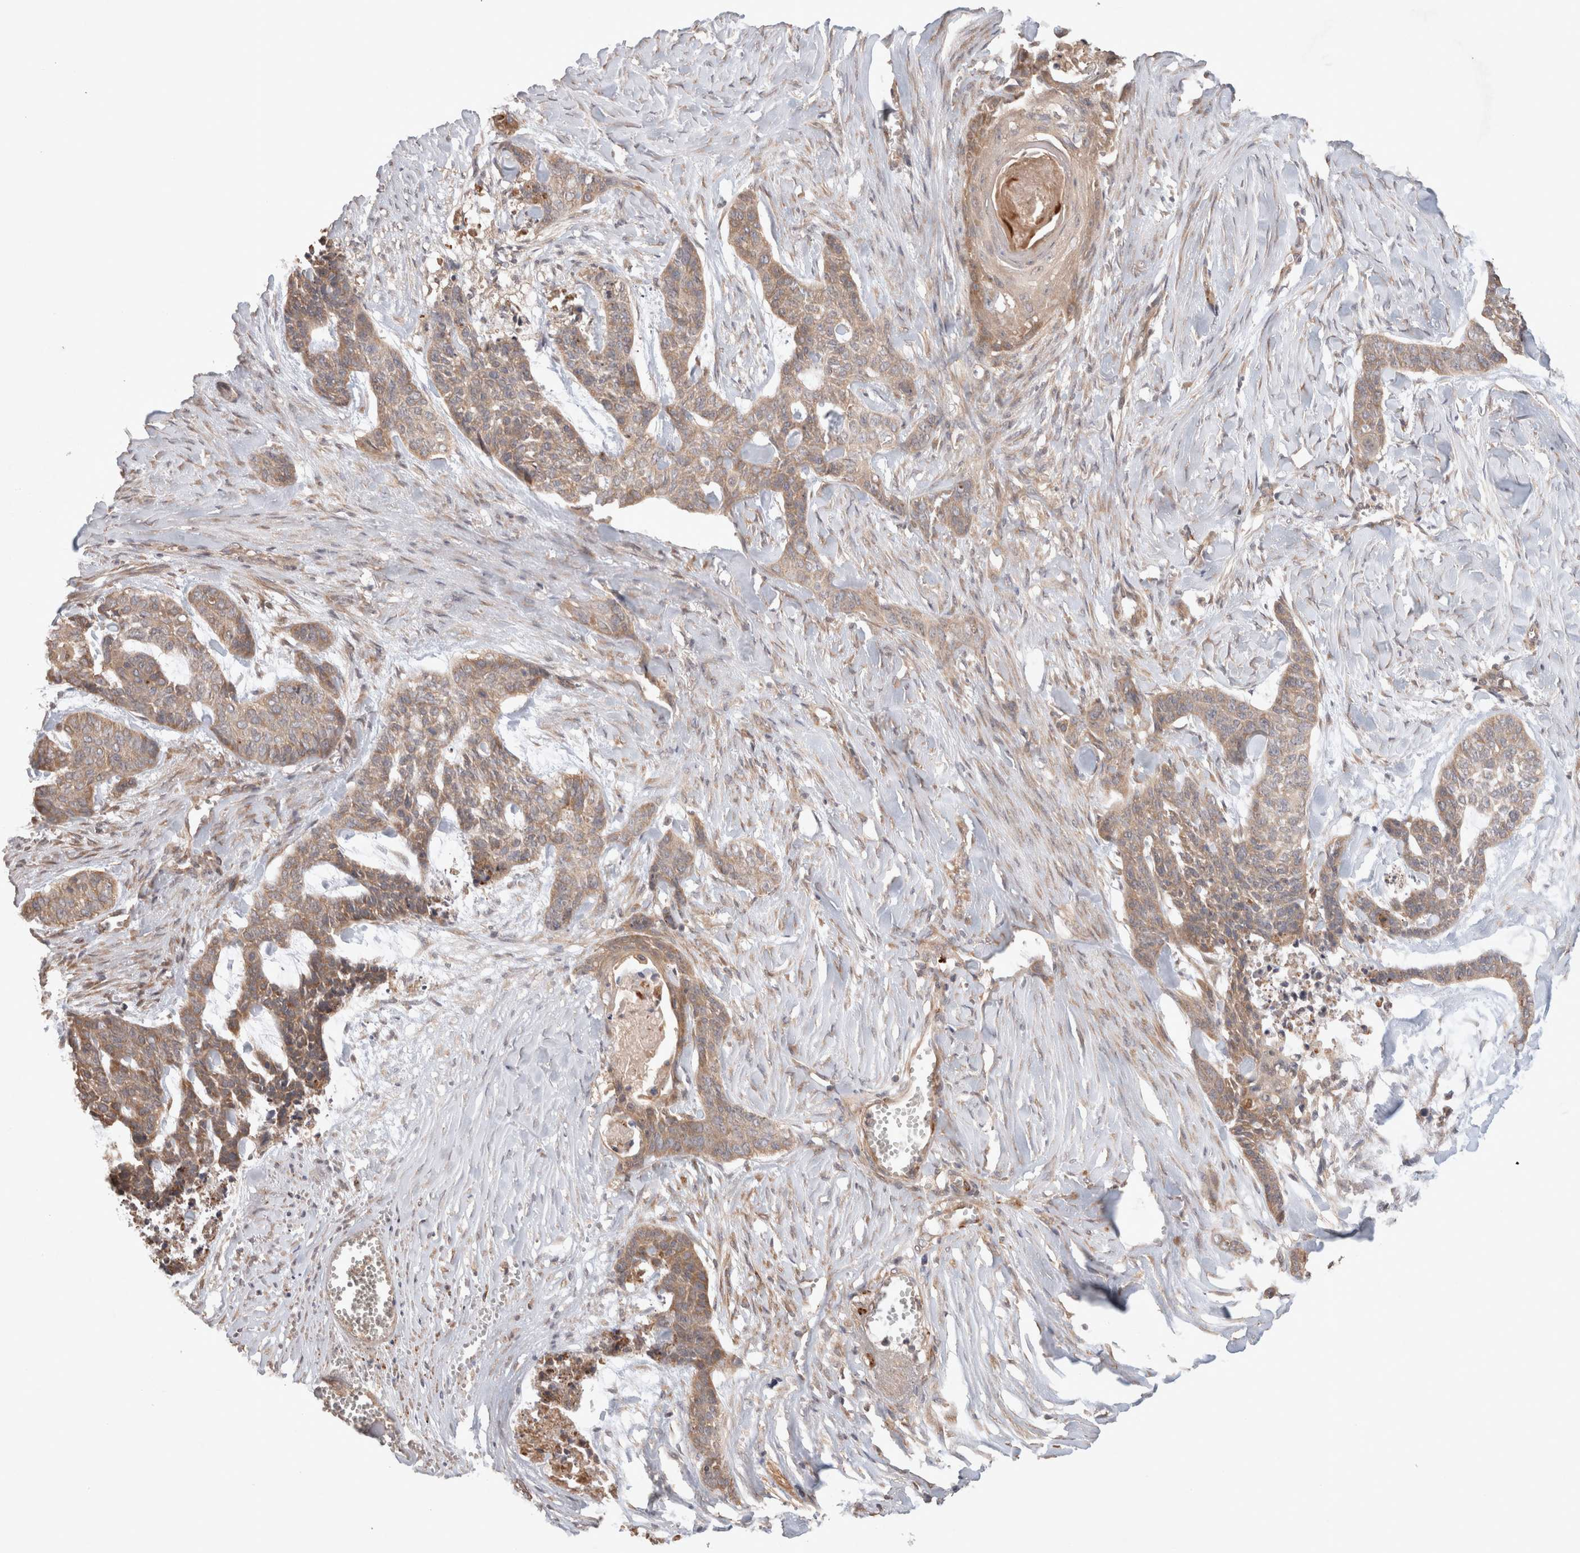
{"staining": {"intensity": "moderate", "quantity": ">75%", "location": "cytoplasmic/membranous"}, "tissue": "skin cancer", "cell_type": "Tumor cells", "image_type": "cancer", "snomed": [{"axis": "morphology", "description": "Basal cell carcinoma"}, {"axis": "topography", "description": "Skin"}], "caption": "A micrograph of human skin cancer (basal cell carcinoma) stained for a protein demonstrates moderate cytoplasmic/membranous brown staining in tumor cells.", "gene": "HROB", "patient": {"sex": "female", "age": 64}}